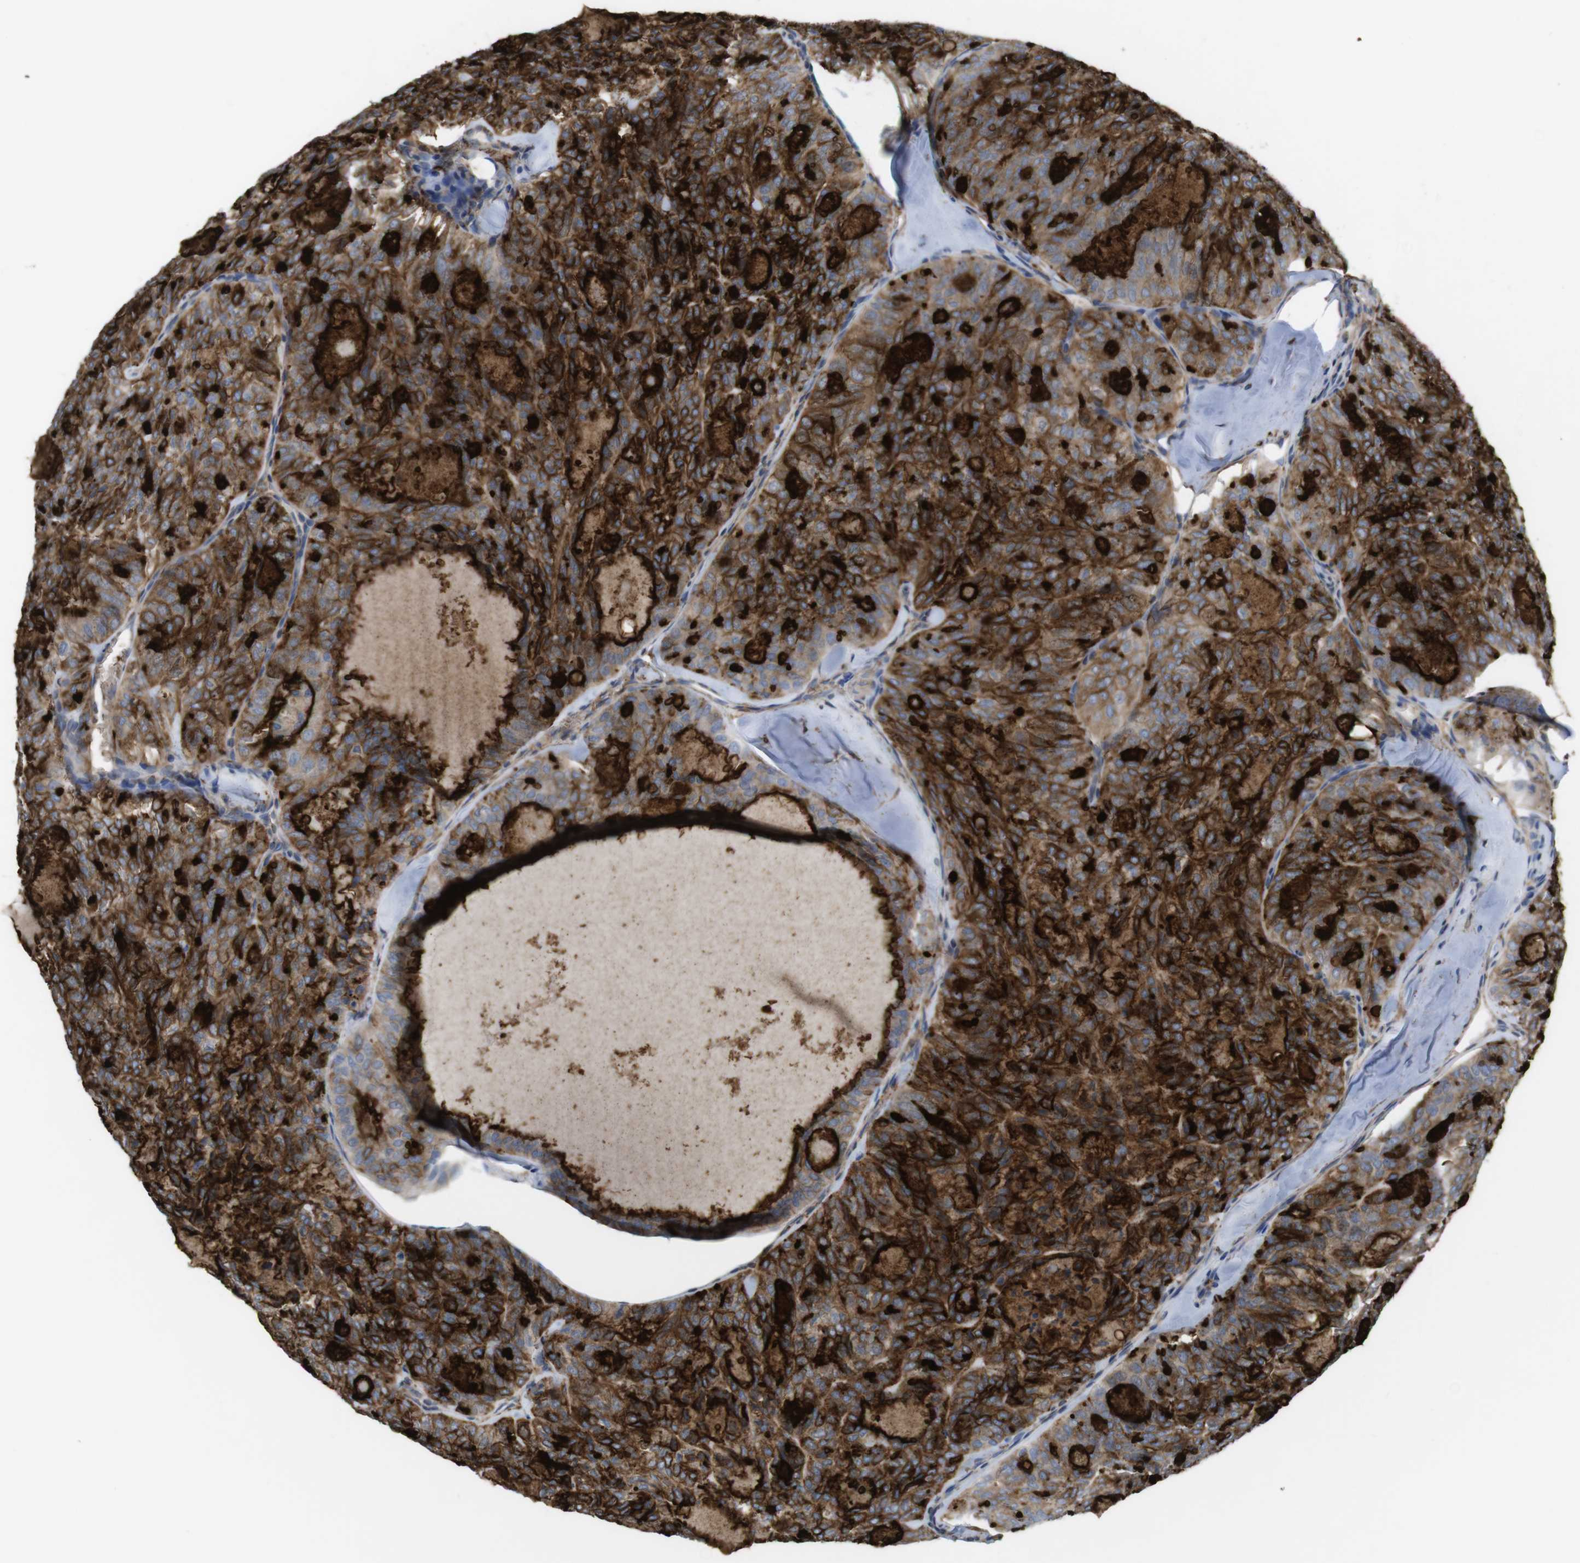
{"staining": {"intensity": "strong", "quantity": ">75%", "location": "cytoplasmic/membranous"}, "tissue": "thyroid cancer", "cell_type": "Tumor cells", "image_type": "cancer", "snomed": [{"axis": "morphology", "description": "Follicular adenoma carcinoma, NOS"}, {"axis": "topography", "description": "Thyroid gland"}], "caption": "Human thyroid cancer stained with a protein marker demonstrates strong staining in tumor cells.", "gene": "CYBRD1", "patient": {"sex": "male", "age": 75}}